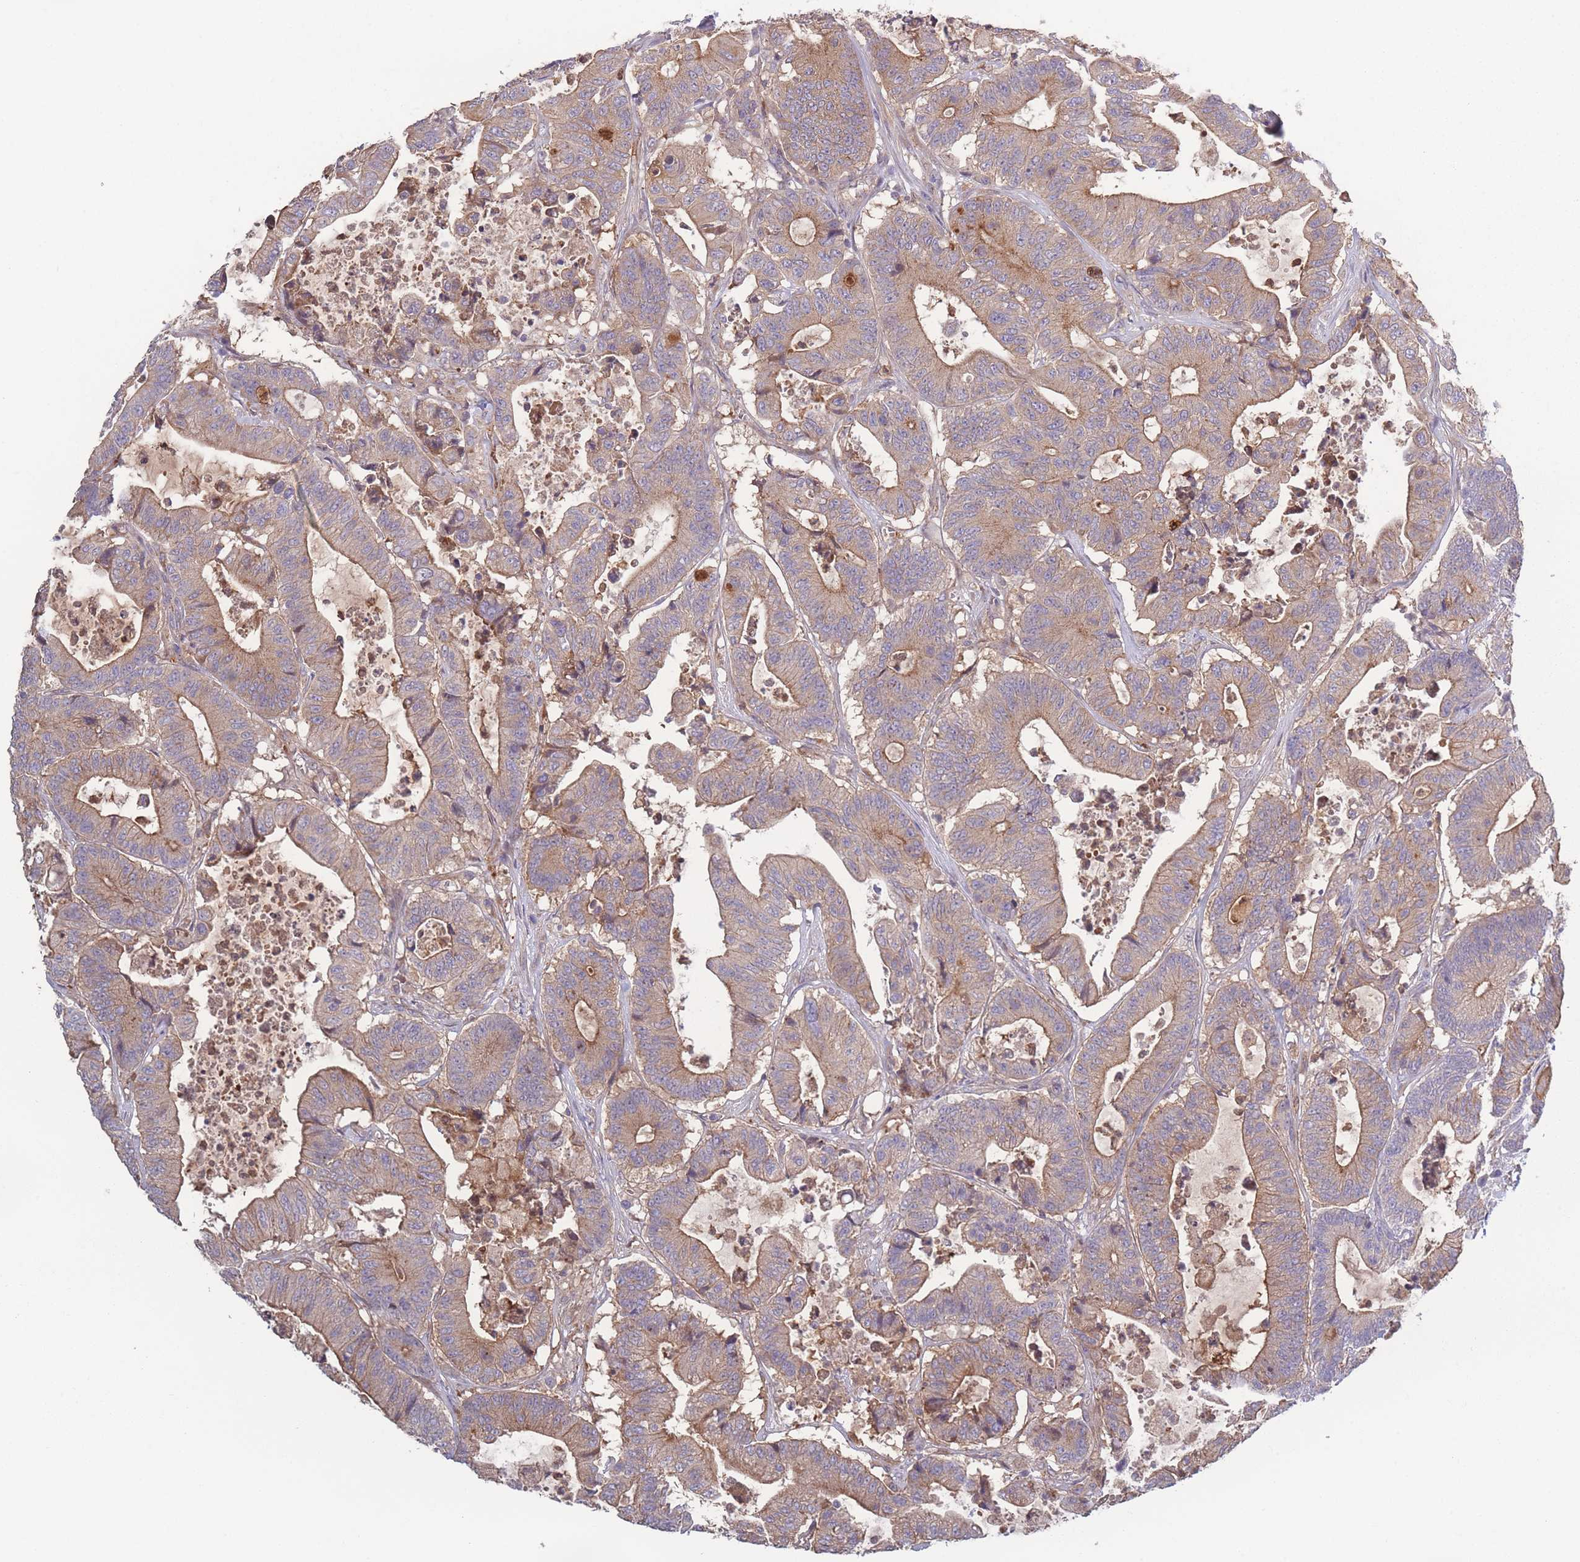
{"staining": {"intensity": "moderate", "quantity": ">75%", "location": "cytoplasmic/membranous"}, "tissue": "colorectal cancer", "cell_type": "Tumor cells", "image_type": "cancer", "snomed": [{"axis": "morphology", "description": "Adenocarcinoma, NOS"}, {"axis": "topography", "description": "Colon"}], "caption": "Moderate cytoplasmic/membranous positivity for a protein is present in about >75% of tumor cells of colorectal cancer (adenocarcinoma) using immunohistochemistry (IHC).", "gene": "STEAP3", "patient": {"sex": "female", "age": 84}}